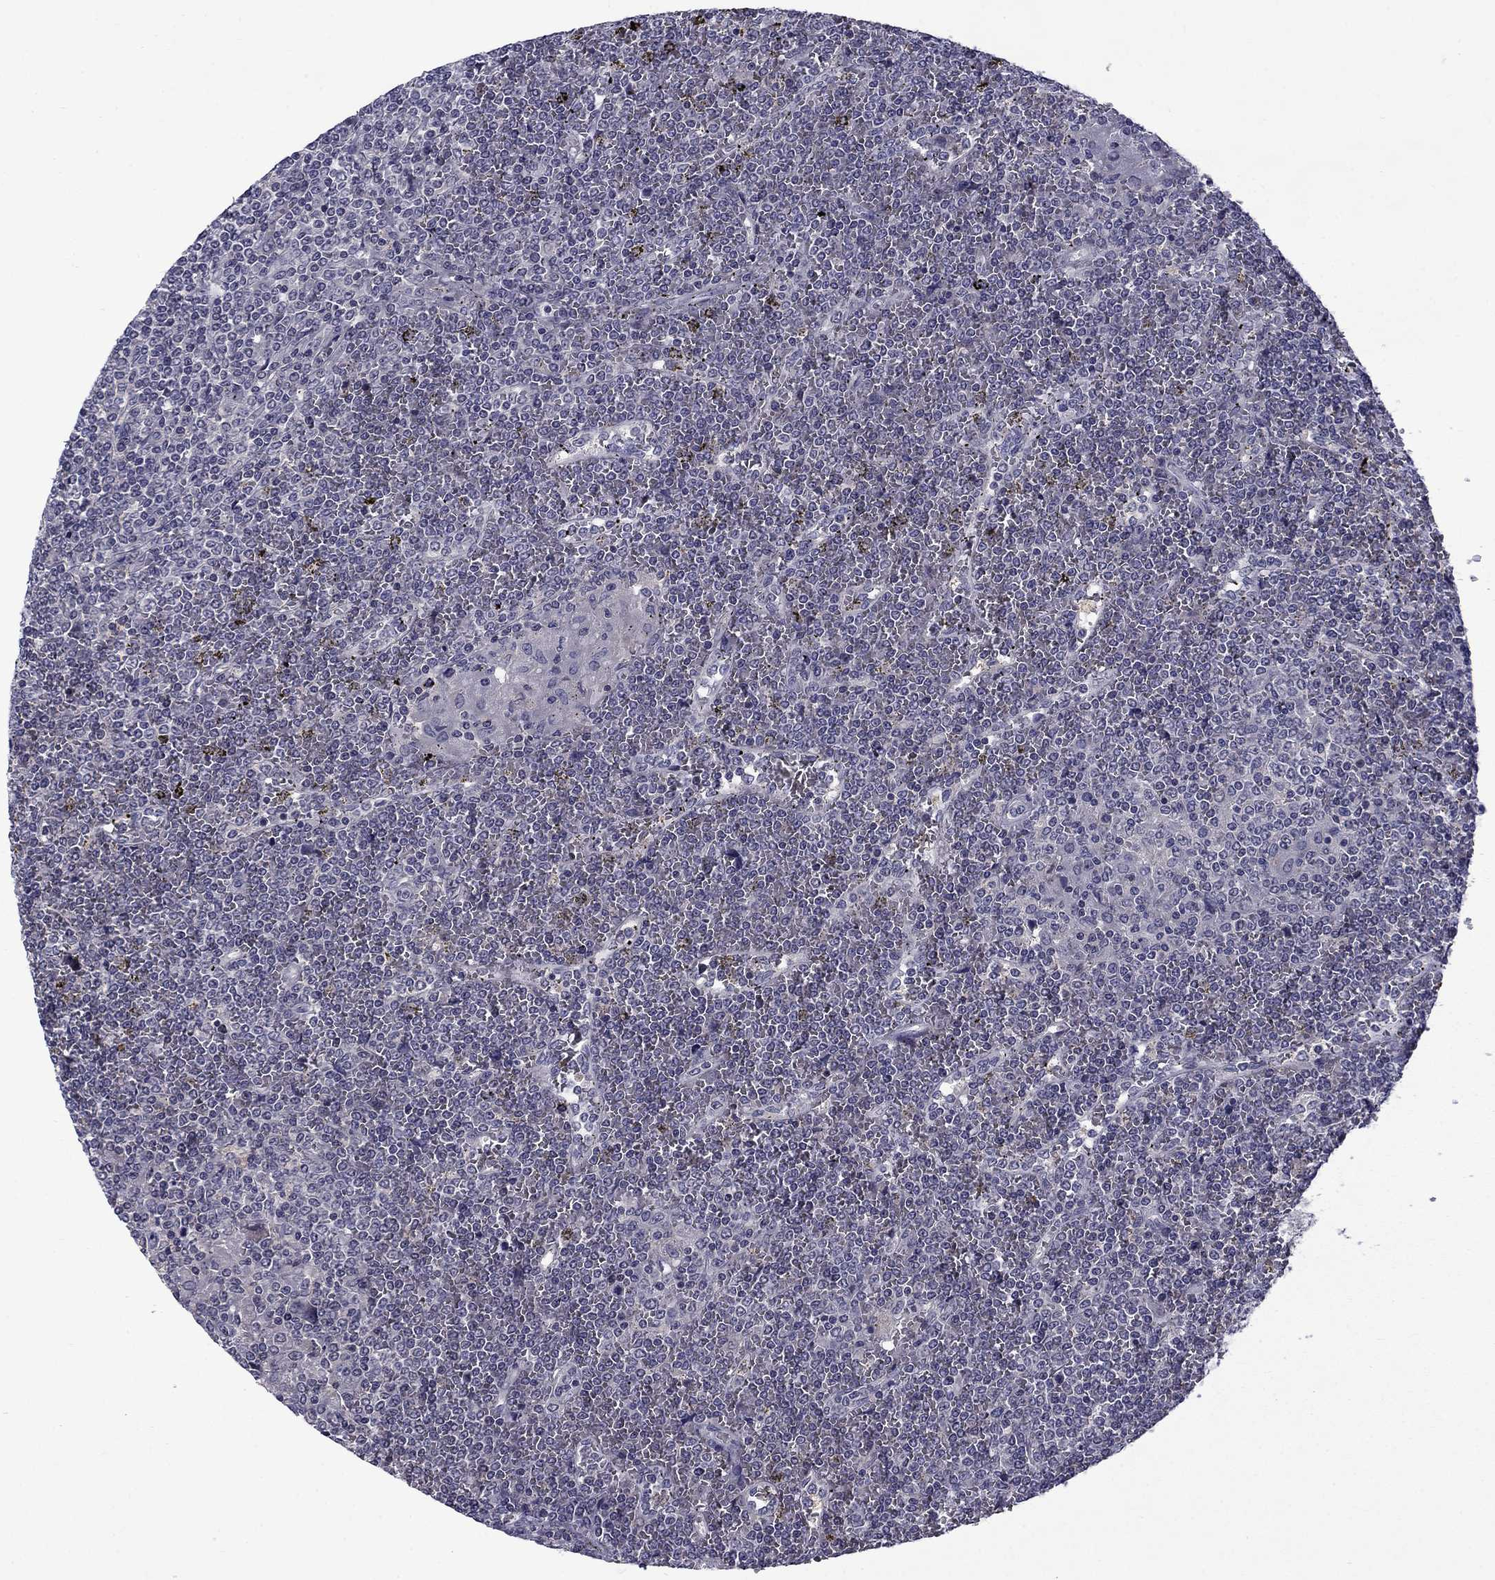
{"staining": {"intensity": "negative", "quantity": "none", "location": "none"}, "tissue": "lymphoma", "cell_type": "Tumor cells", "image_type": "cancer", "snomed": [{"axis": "morphology", "description": "Malignant lymphoma, non-Hodgkin's type, Low grade"}, {"axis": "topography", "description": "Spleen"}], "caption": "Tumor cells show no significant positivity in malignant lymphoma, non-Hodgkin's type (low-grade).", "gene": "SNTA1", "patient": {"sex": "female", "age": 19}}